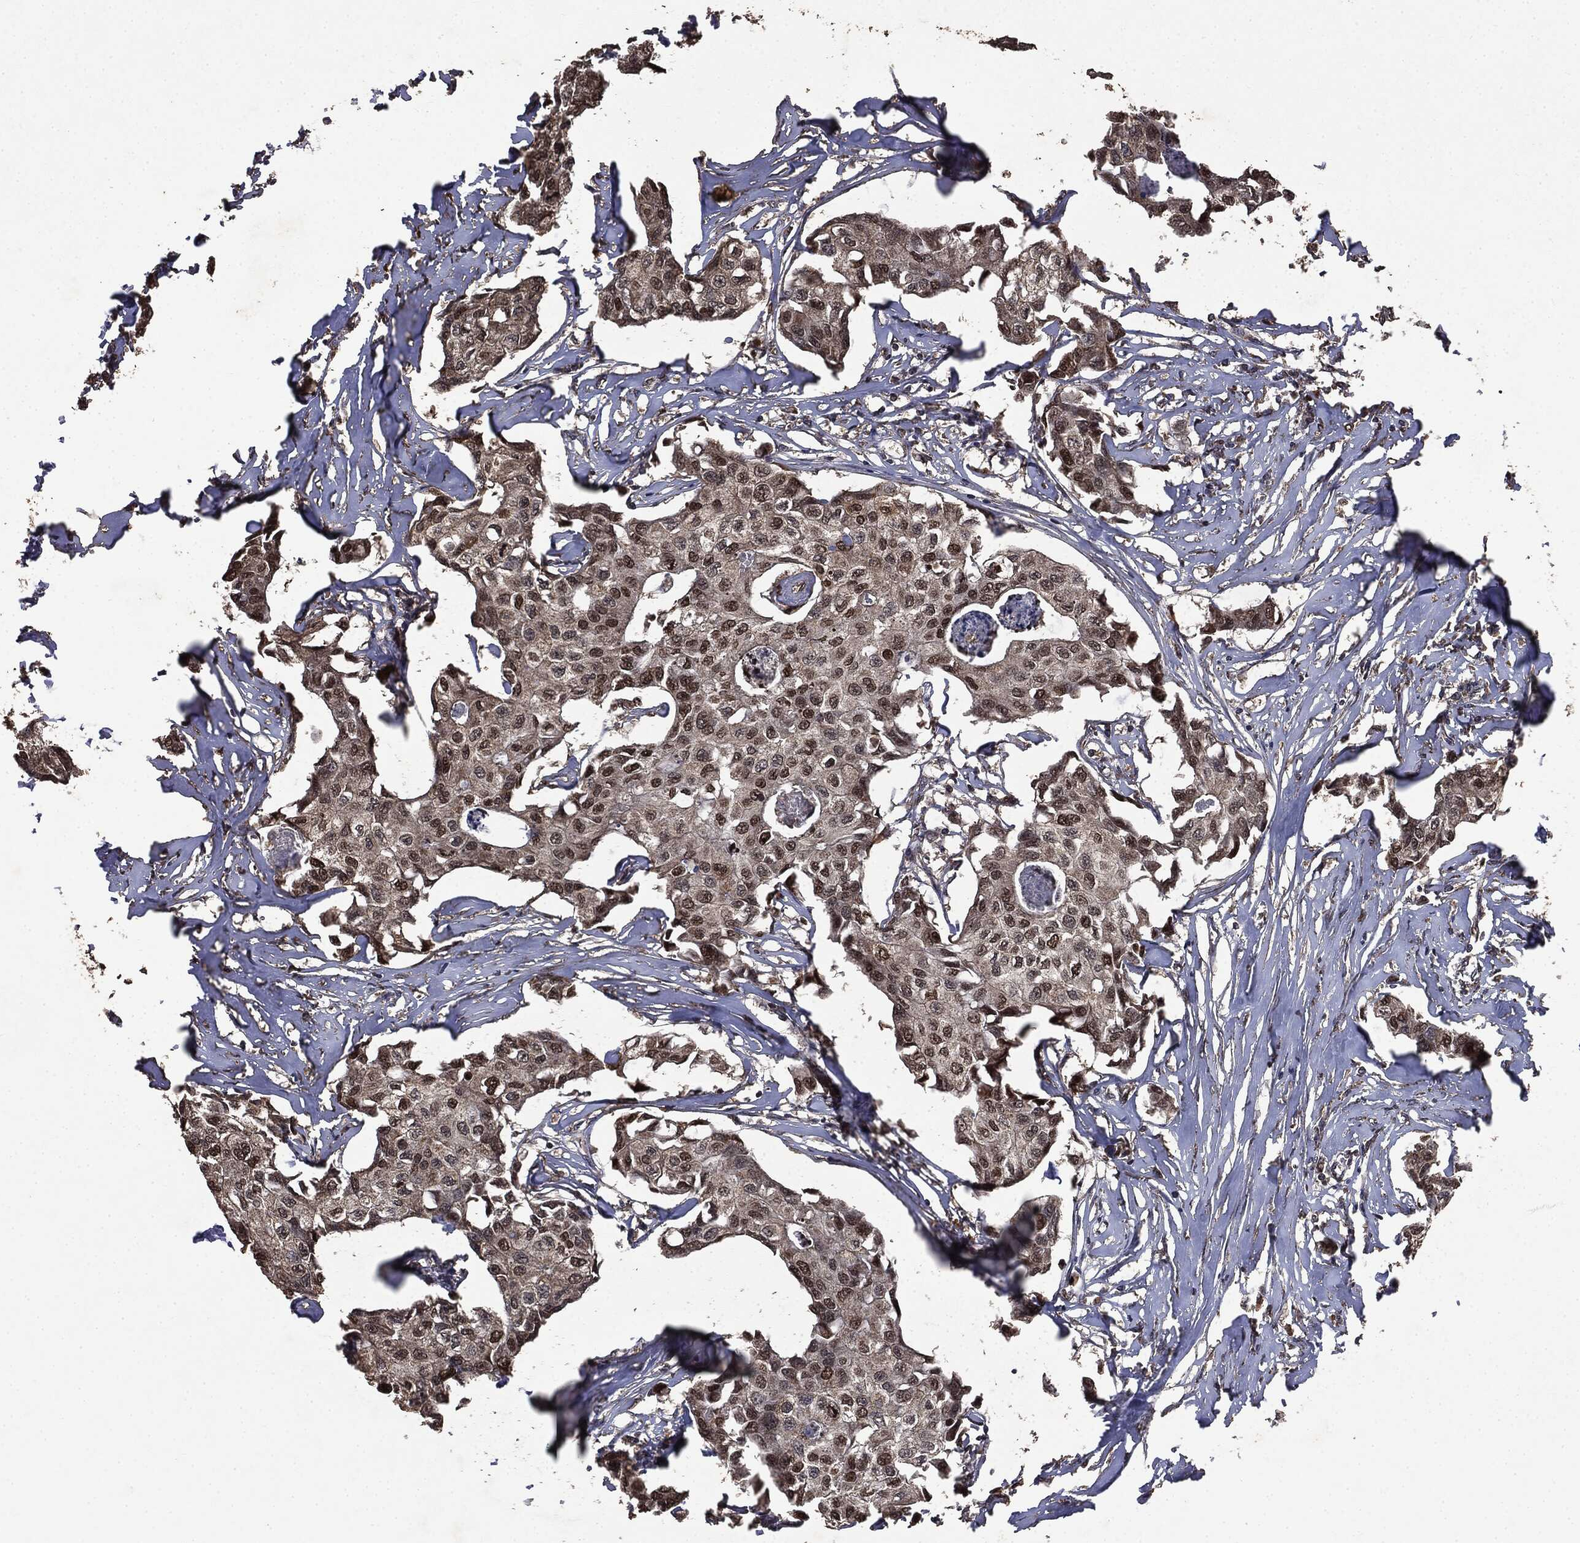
{"staining": {"intensity": "strong", "quantity": "25%-75%", "location": "nuclear"}, "tissue": "breast cancer", "cell_type": "Tumor cells", "image_type": "cancer", "snomed": [{"axis": "morphology", "description": "Duct carcinoma"}, {"axis": "topography", "description": "Breast"}], "caption": "This is a photomicrograph of IHC staining of intraductal carcinoma (breast), which shows strong positivity in the nuclear of tumor cells.", "gene": "PPP6R2", "patient": {"sex": "female", "age": 80}}